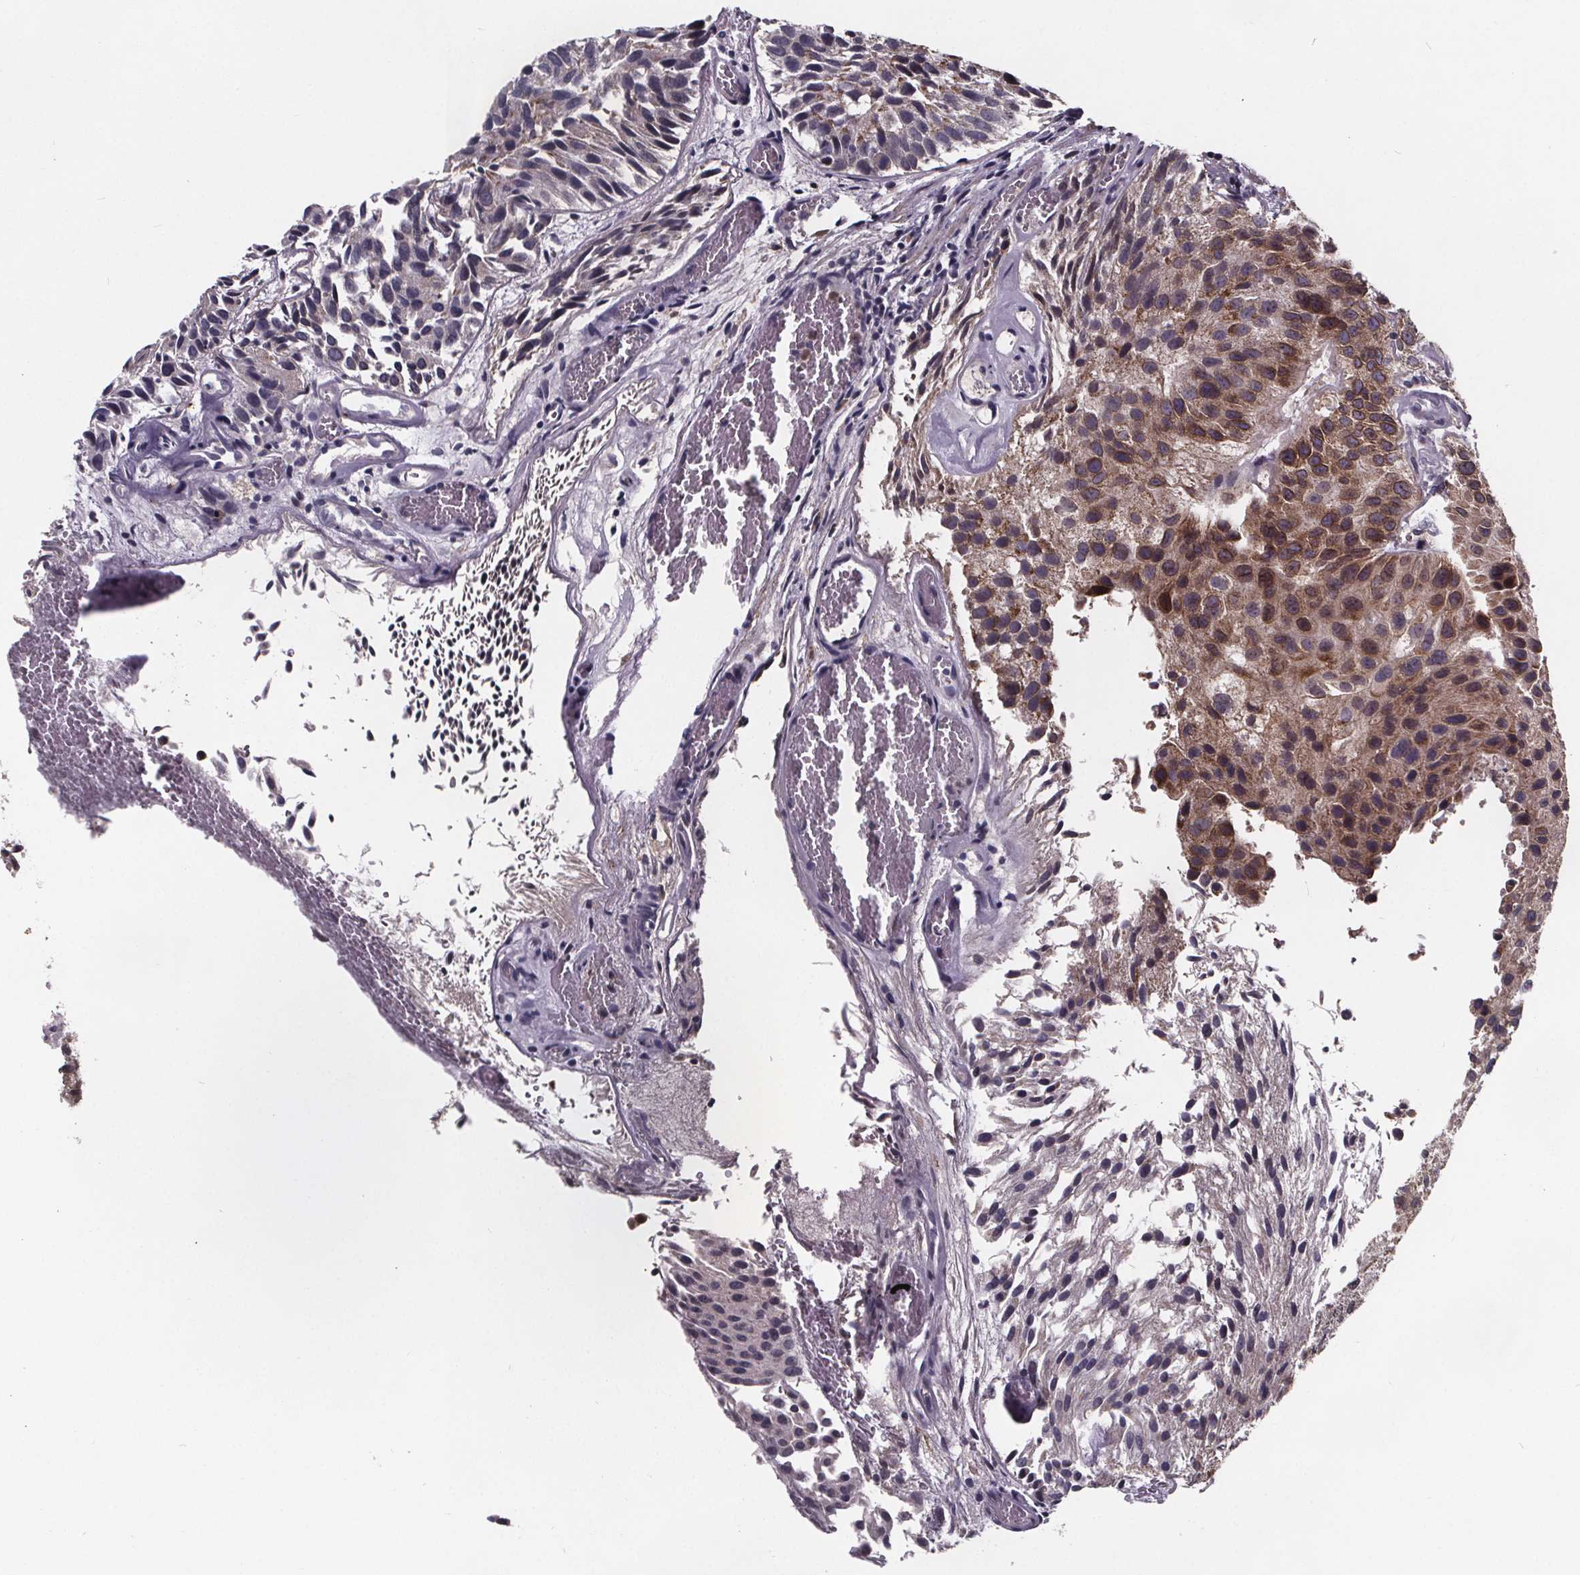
{"staining": {"intensity": "moderate", "quantity": "<25%", "location": "cytoplasmic/membranous"}, "tissue": "urothelial cancer", "cell_type": "Tumor cells", "image_type": "cancer", "snomed": [{"axis": "morphology", "description": "Urothelial carcinoma, Low grade"}, {"axis": "topography", "description": "Urinary bladder"}], "caption": "This photomicrograph reveals IHC staining of low-grade urothelial carcinoma, with low moderate cytoplasmic/membranous staining in approximately <25% of tumor cells.", "gene": "FASTKD3", "patient": {"sex": "female", "age": 87}}